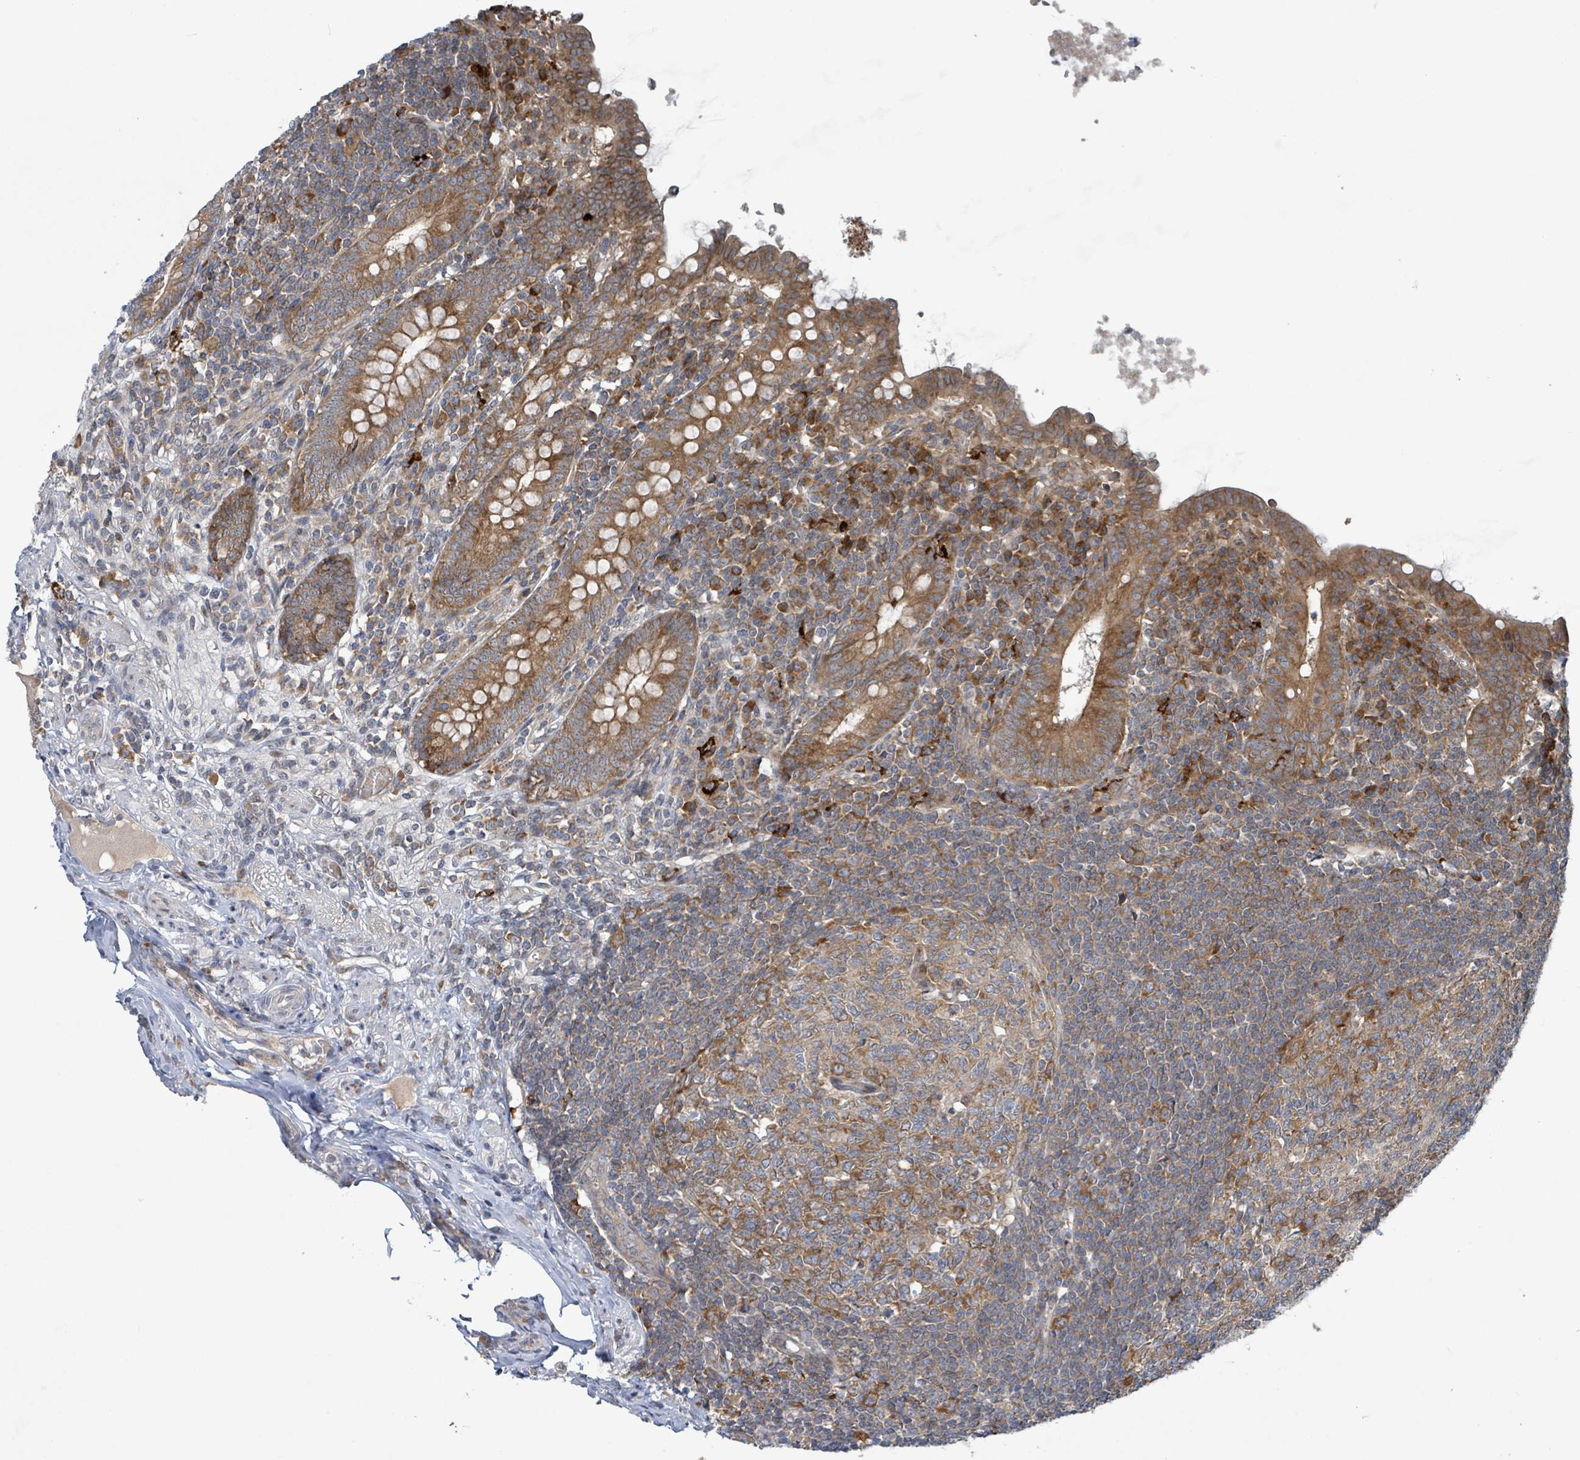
{"staining": {"intensity": "strong", "quantity": ">75%", "location": "cytoplasmic/membranous"}, "tissue": "appendix", "cell_type": "Glandular cells", "image_type": "normal", "snomed": [{"axis": "morphology", "description": "Normal tissue, NOS"}, {"axis": "topography", "description": "Appendix"}], "caption": "IHC micrograph of unremarkable appendix: appendix stained using immunohistochemistry (IHC) displays high levels of strong protein expression localized specifically in the cytoplasmic/membranous of glandular cells, appearing as a cytoplasmic/membranous brown color.", "gene": "OR51E1", "patient": {"sex": "male", "age": 83}}